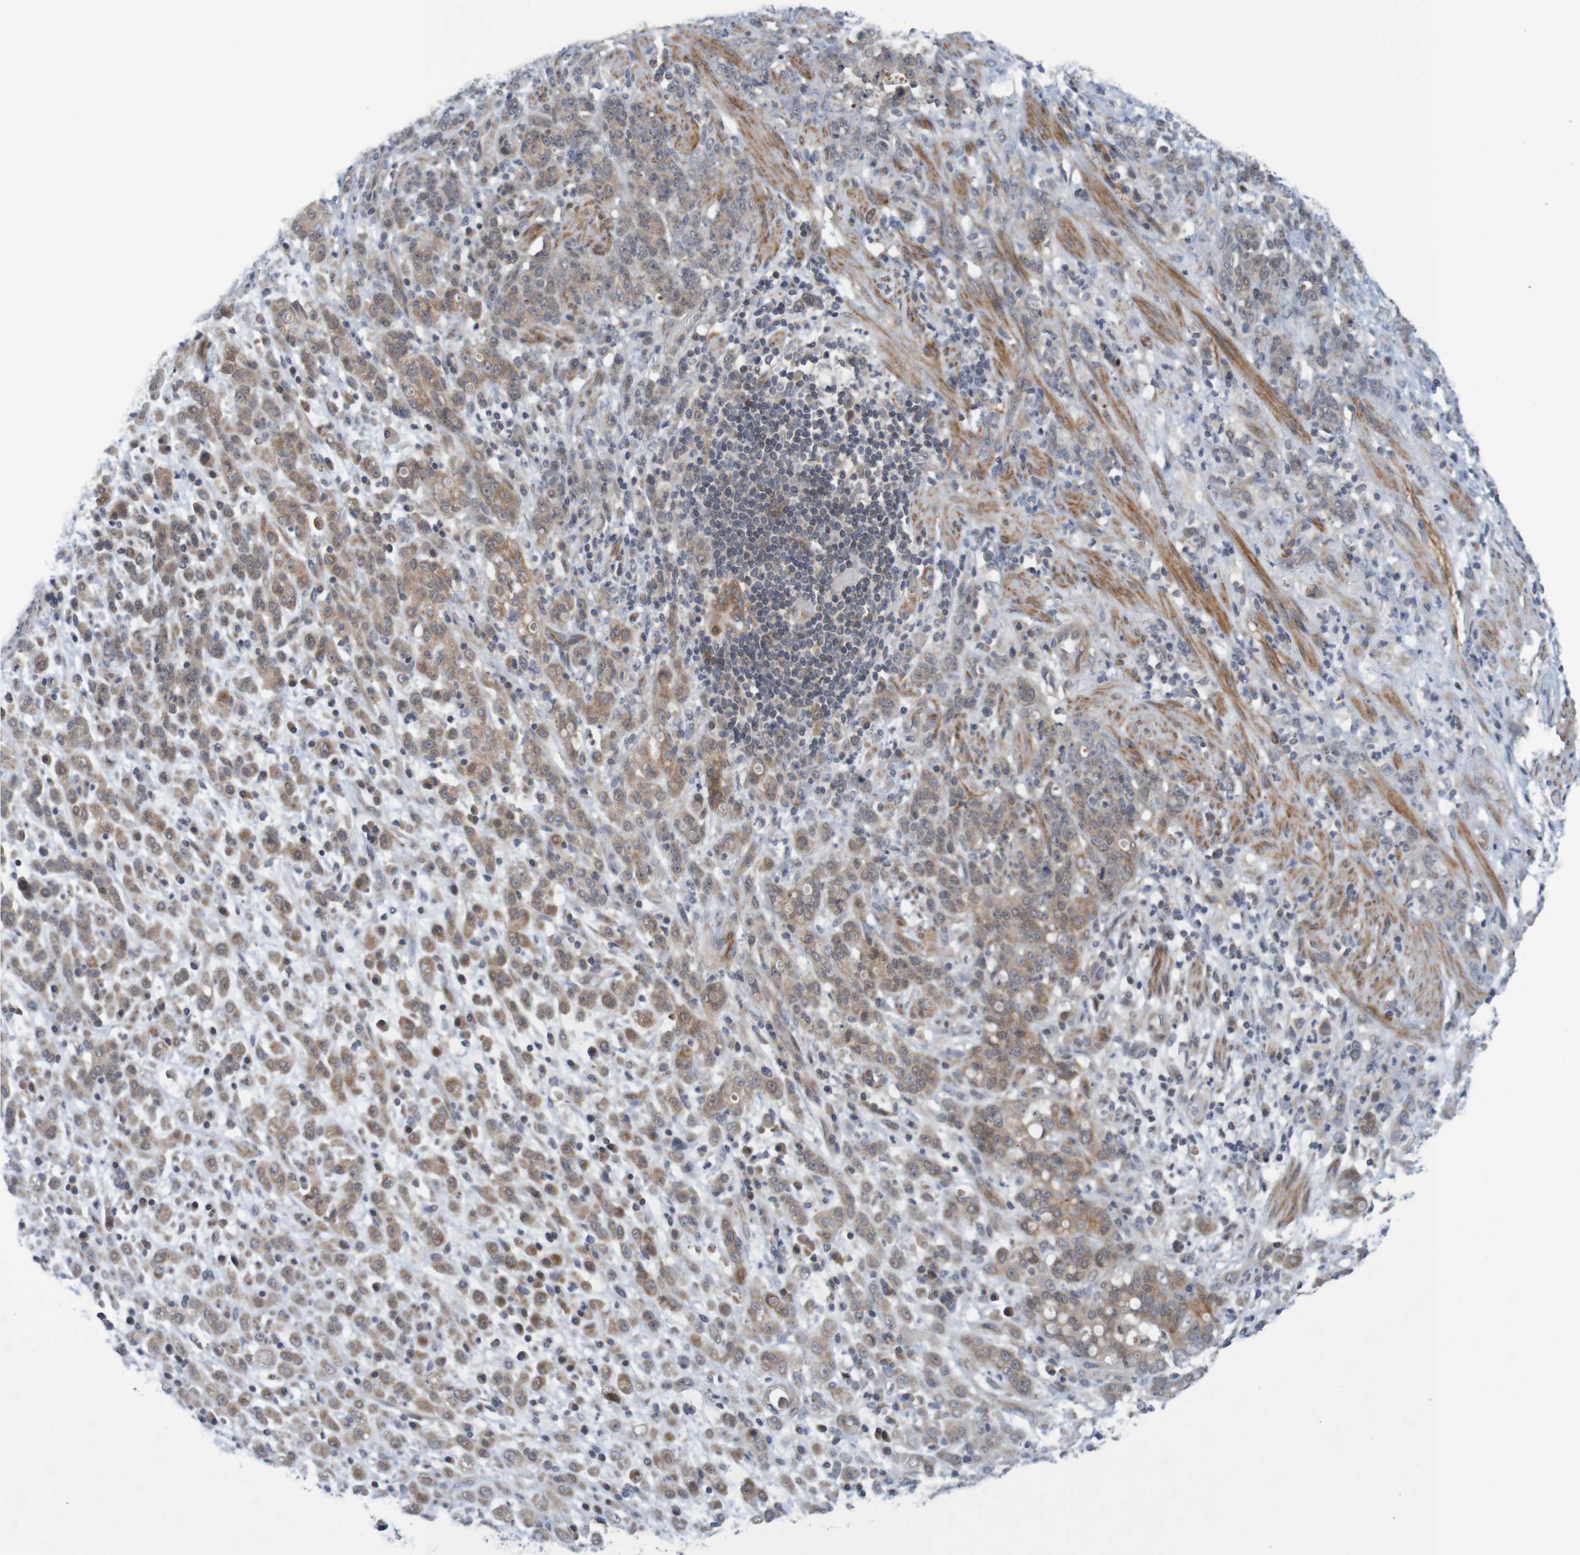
{"staining": {"intensity": "weak", "quantity": ">75%", "location": "cytoplasmic/membranous"}, "tissue": "stomach cancer", "cell_type": "Tumor cells", "image_type": "cancer", "snomed": [{"axis": "morphology", "description": "Adenocarcinoma, NOS"}, {"axis": "topography", "description": "Stomach, lower"}], "caption": "IHC histopathology image of stomach adenocarcinoma stained for a protein (brown), which exhibits low levels of weak cytoplasmic/membranous expression in approximately >75% of tumor cells.", "gene": "ANKK1", "patient": {"sex": "male", "age": 88}}